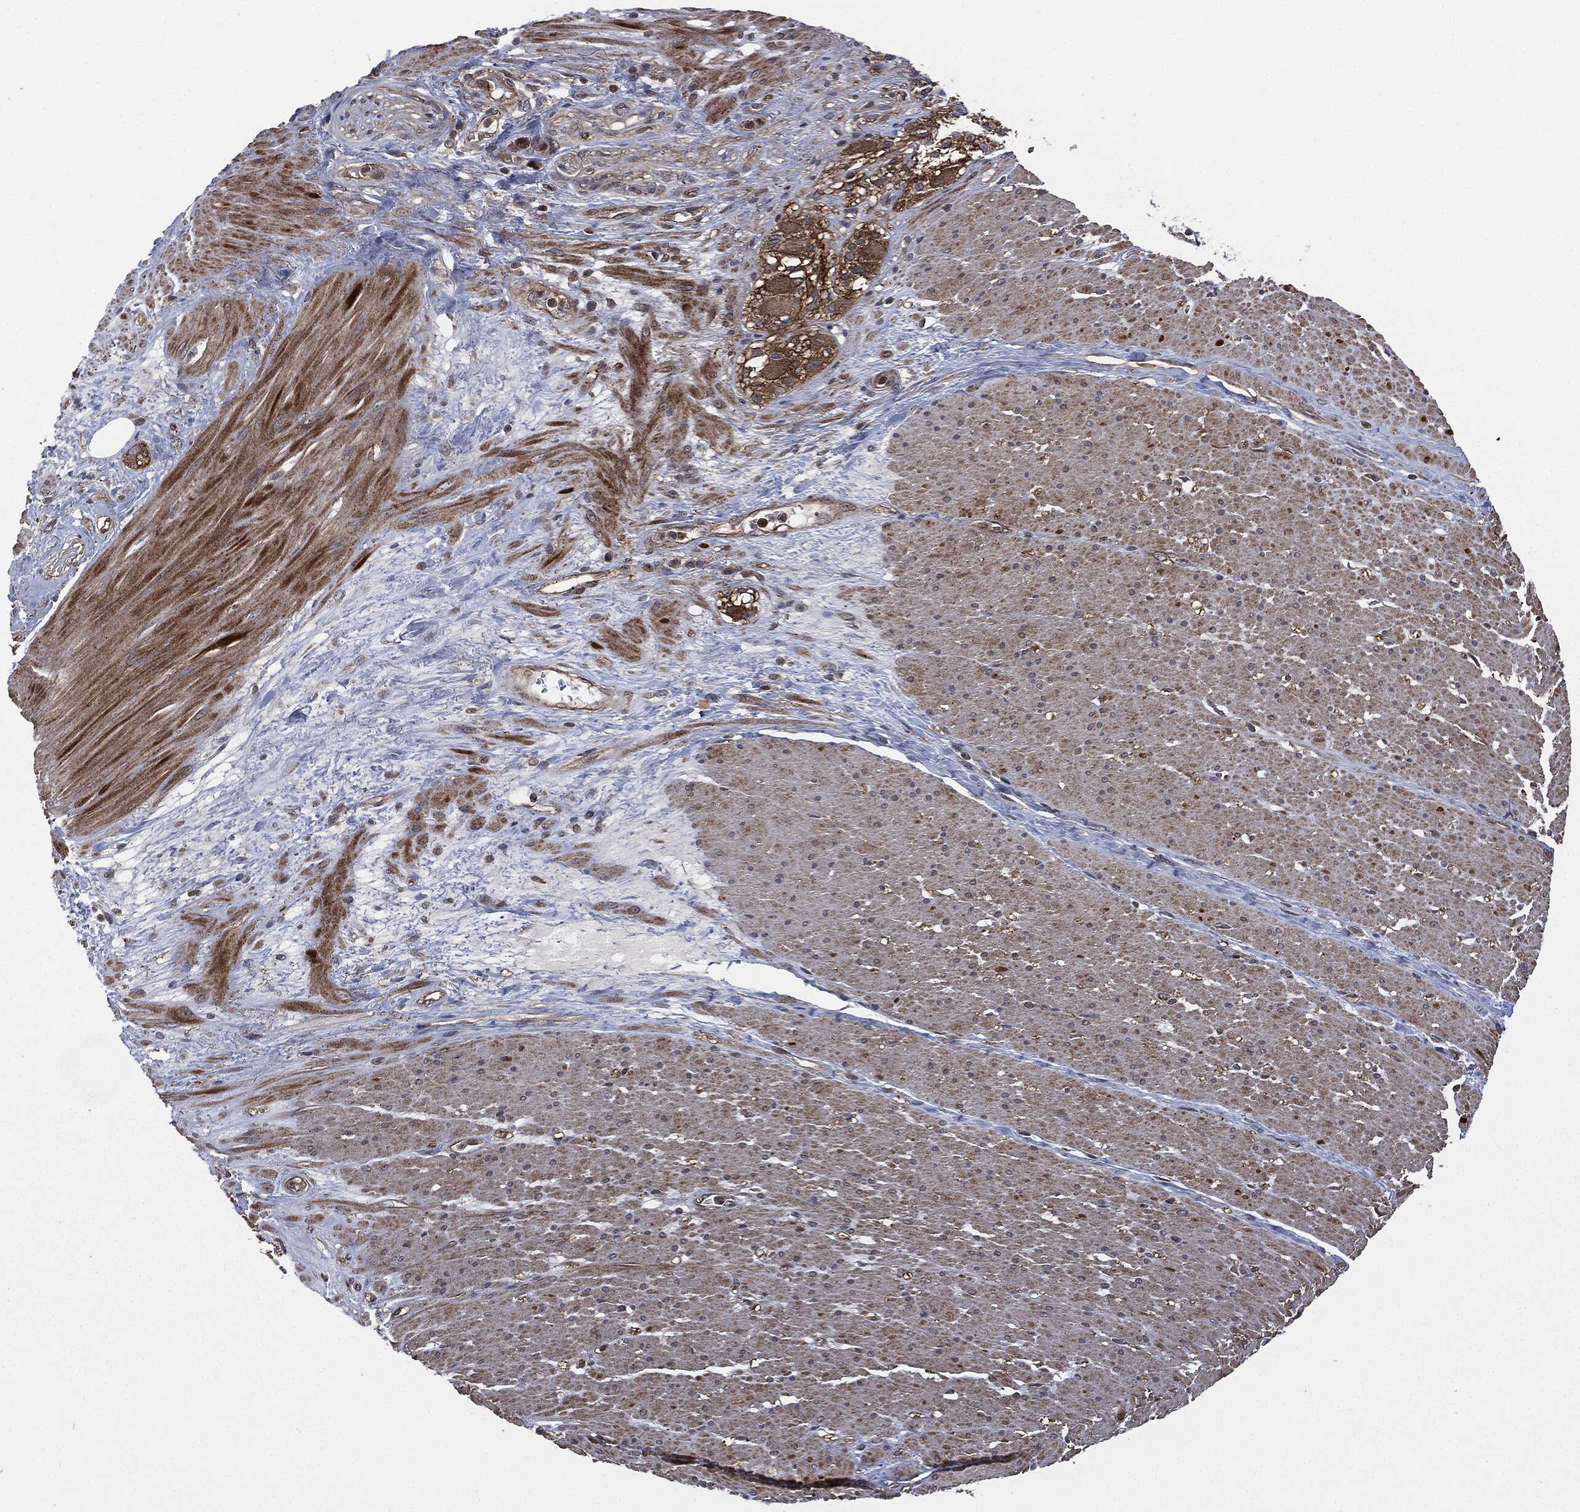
{"staining": {"intensity": "moderate", "quantity": "25%-75%", "location": "cytoplasmic/membranous"}, "tissue": "smooth muscle", "cell_type": "Smooth muscle cells", "image_type": "normal", "snomed": [{"axis": "morphology", "description": "Normal tissue, NOS"}, {"axis": "topography", "description": "Soft tissue"}, {"axis": "topography", "description": "Smooth muscle"}], "caption": "Smooth muscle stained with DAB immunohistochemistry reveals medium levels of moderate cytoplasmic/membranous expression in approximately 25%-75% of smooth muscle cells. (Stains: DAB (3,3'-diaminobenzidine) in brown, nuclei in blue, Microscopy: brightfield microscopy at high magnification).", "gene": "HRAS", "patient": {"sex": "male", "age": 72}}